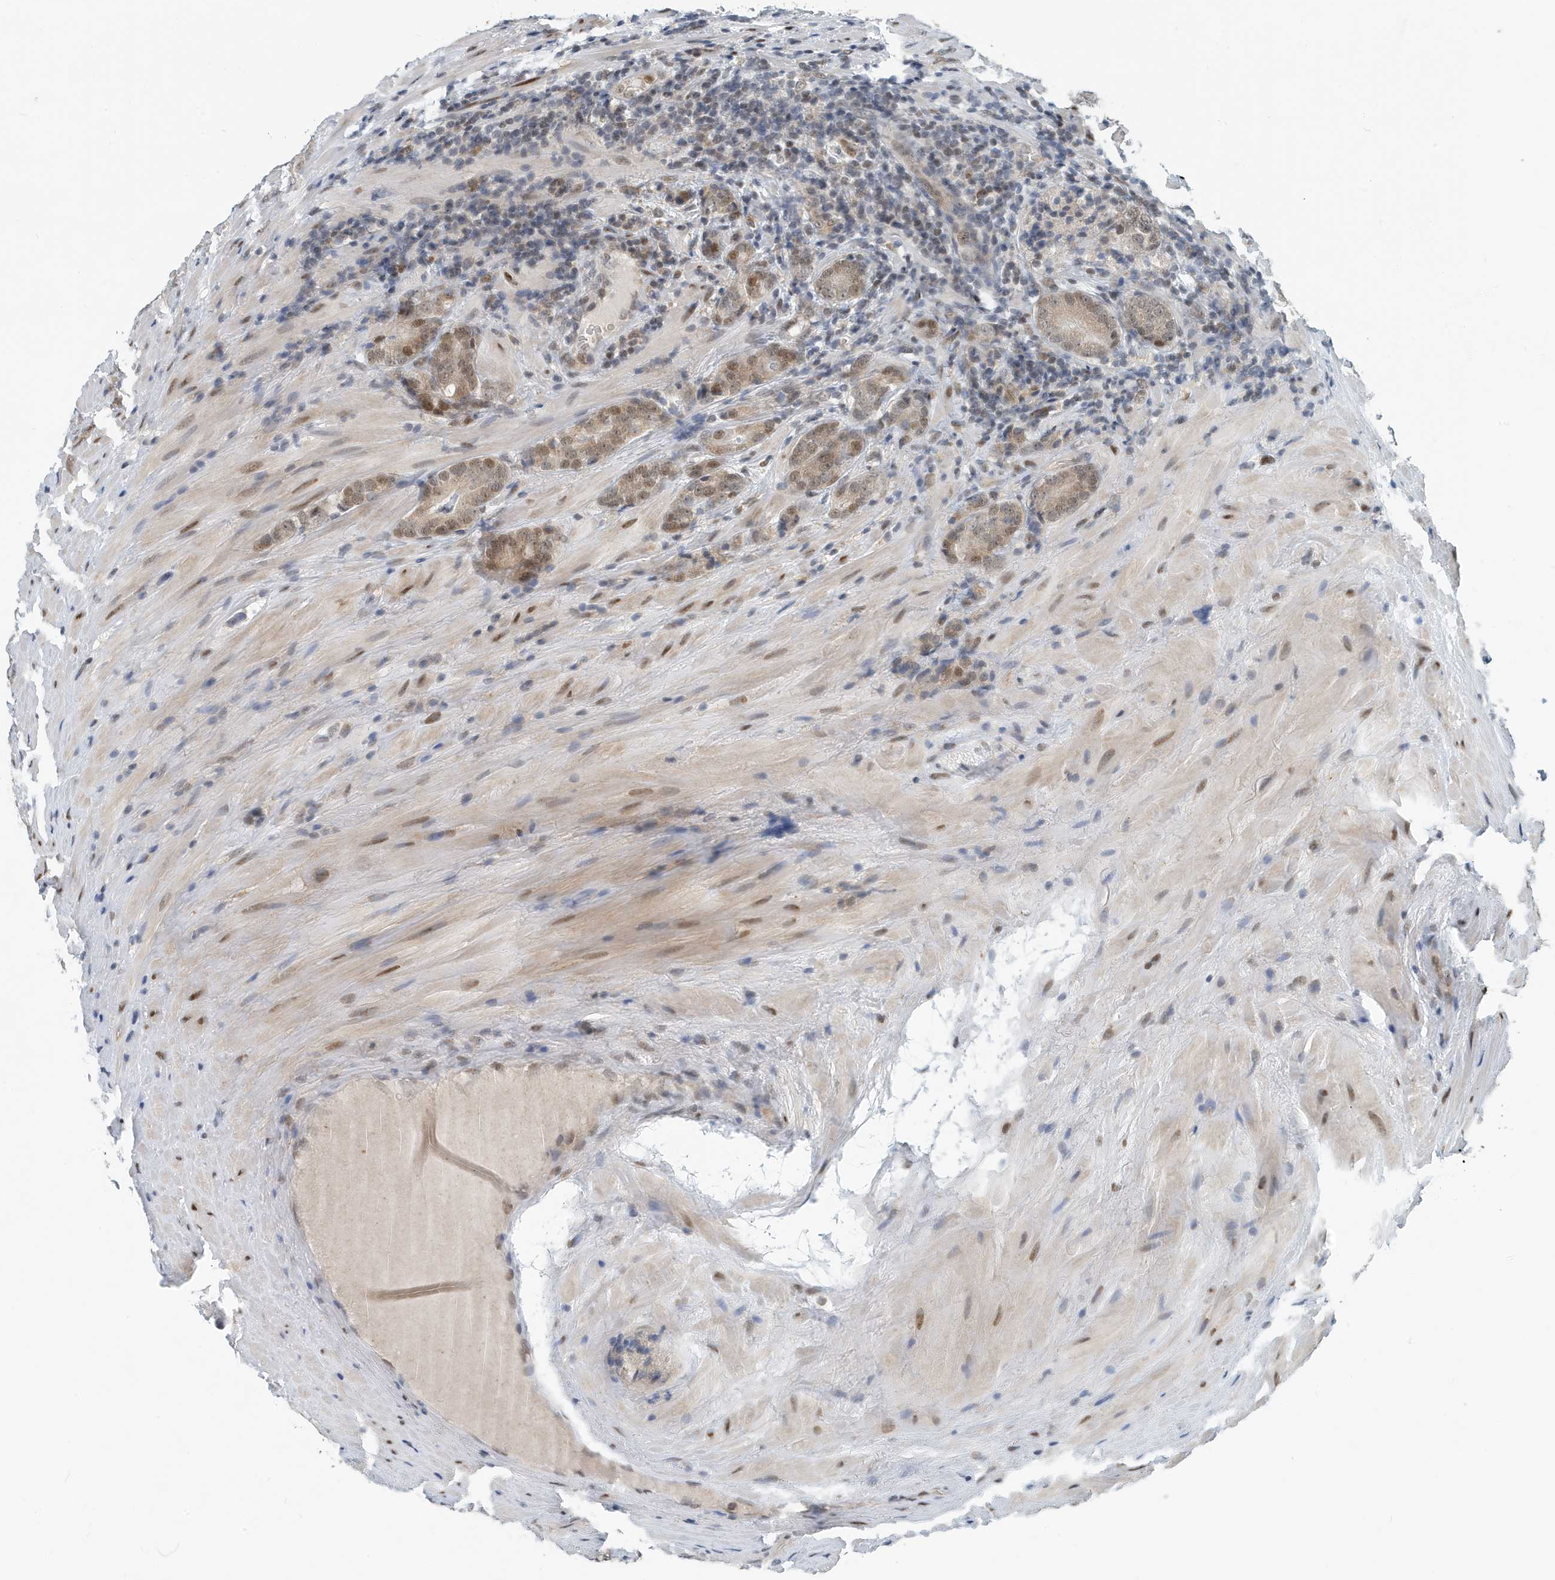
{"staining": {"intensity": "moderate", "quantity": ">75%", "location": "cytoplasmic/membranous,nuclear"}, "tissue": "prostate cancer", "cell_type": "Tumor cells", "image_type": "cancer", "snomed": [{"axis": "morphology", "description": "Adenocarcinoma, High grade"}, {"axis": "topography", "description": "Prostate"}], "caption": "This is a photomicrograph of immunohistochemistry (IHC) staining of prostate cancer (adenocarcinoma (high-grade)), which shows moderate positivity in the cytoplasmic/membranous and nuclear of tumor cells.", "gene": "KIF15", "patient": {"sex": "male", "age": 57}}